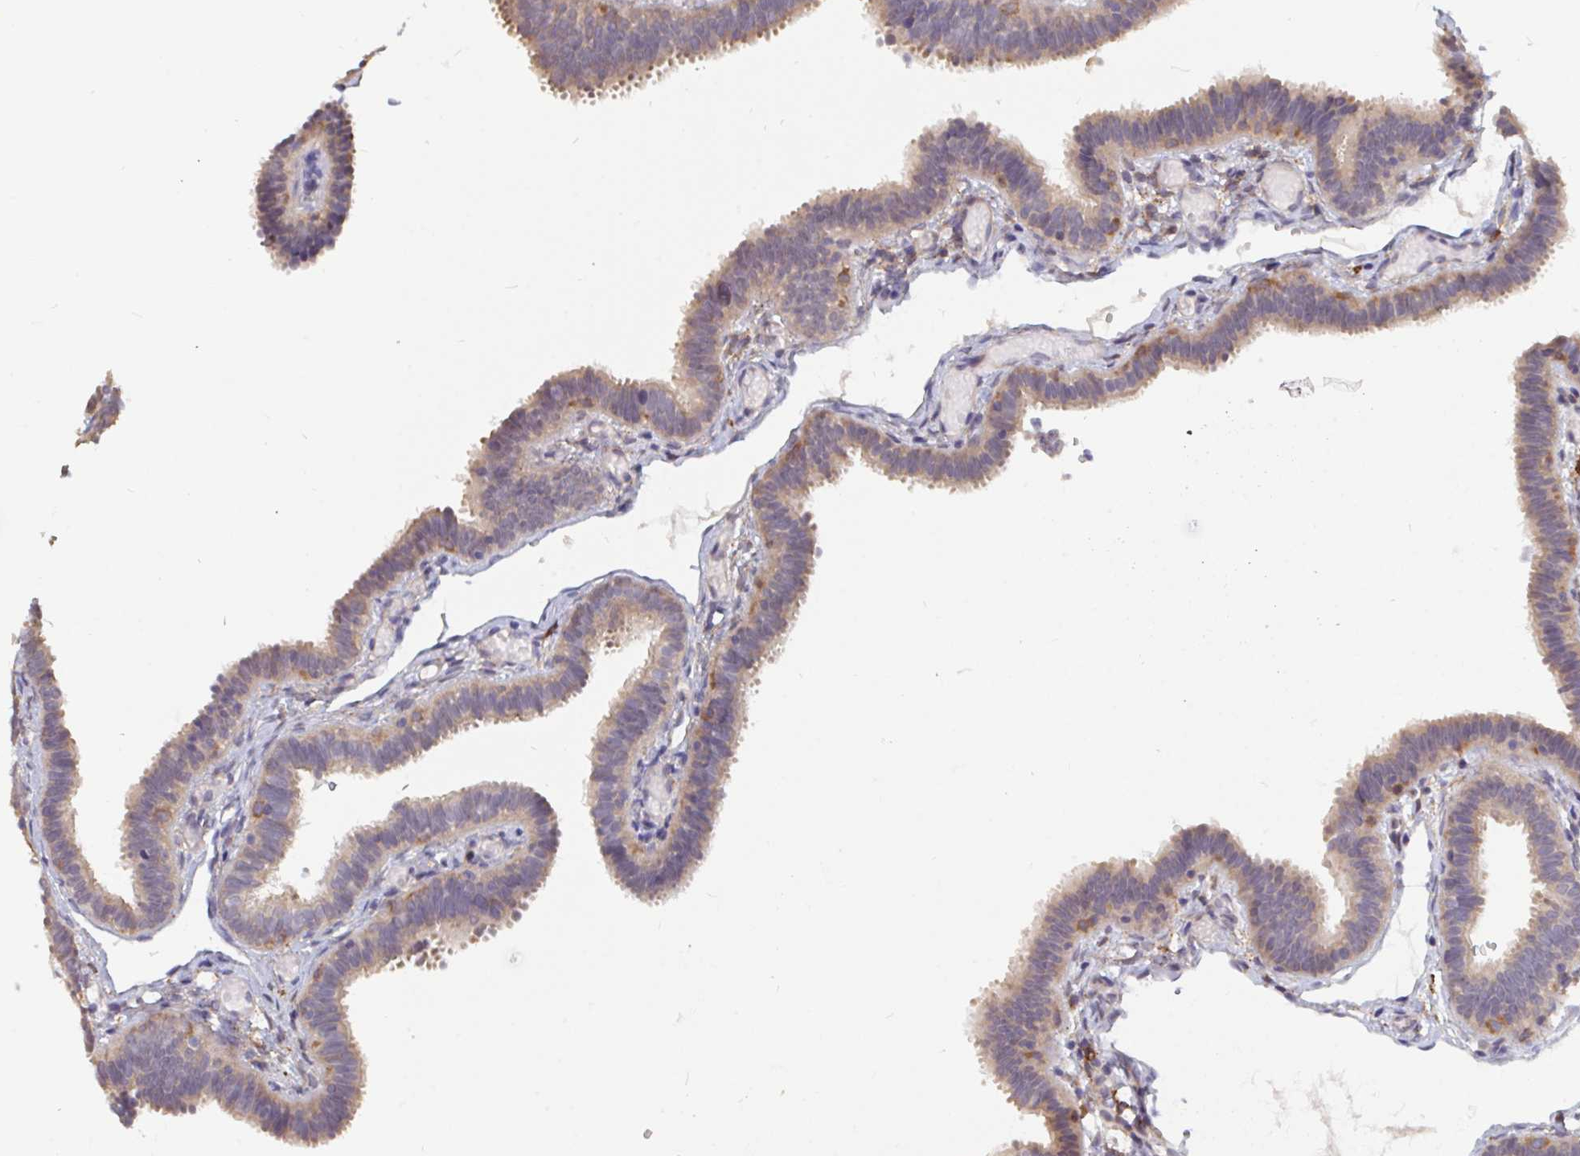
{"staining": {"intensity": "moderate", "quantity": ">75%", "location": "cytoplasmic/membranous"}, "tissue": "fallopian tube", "cell_type": "Glandular cells", "image_type": "normal", "snomed": [{"axis": "morphology", "description": "Normal tissue, NOS"}, {"axis": "topography", "description": "Fallopian tube"}], "caption": "A histopathology image showing moderate cytoplasmic/membranous staining in approximately >75% of glandular cells in benign fallopian tube, as visualized by brown immunohistochemical staining.", "gene": "SNX8", "patient": {"sex": "female", "age": 37}}